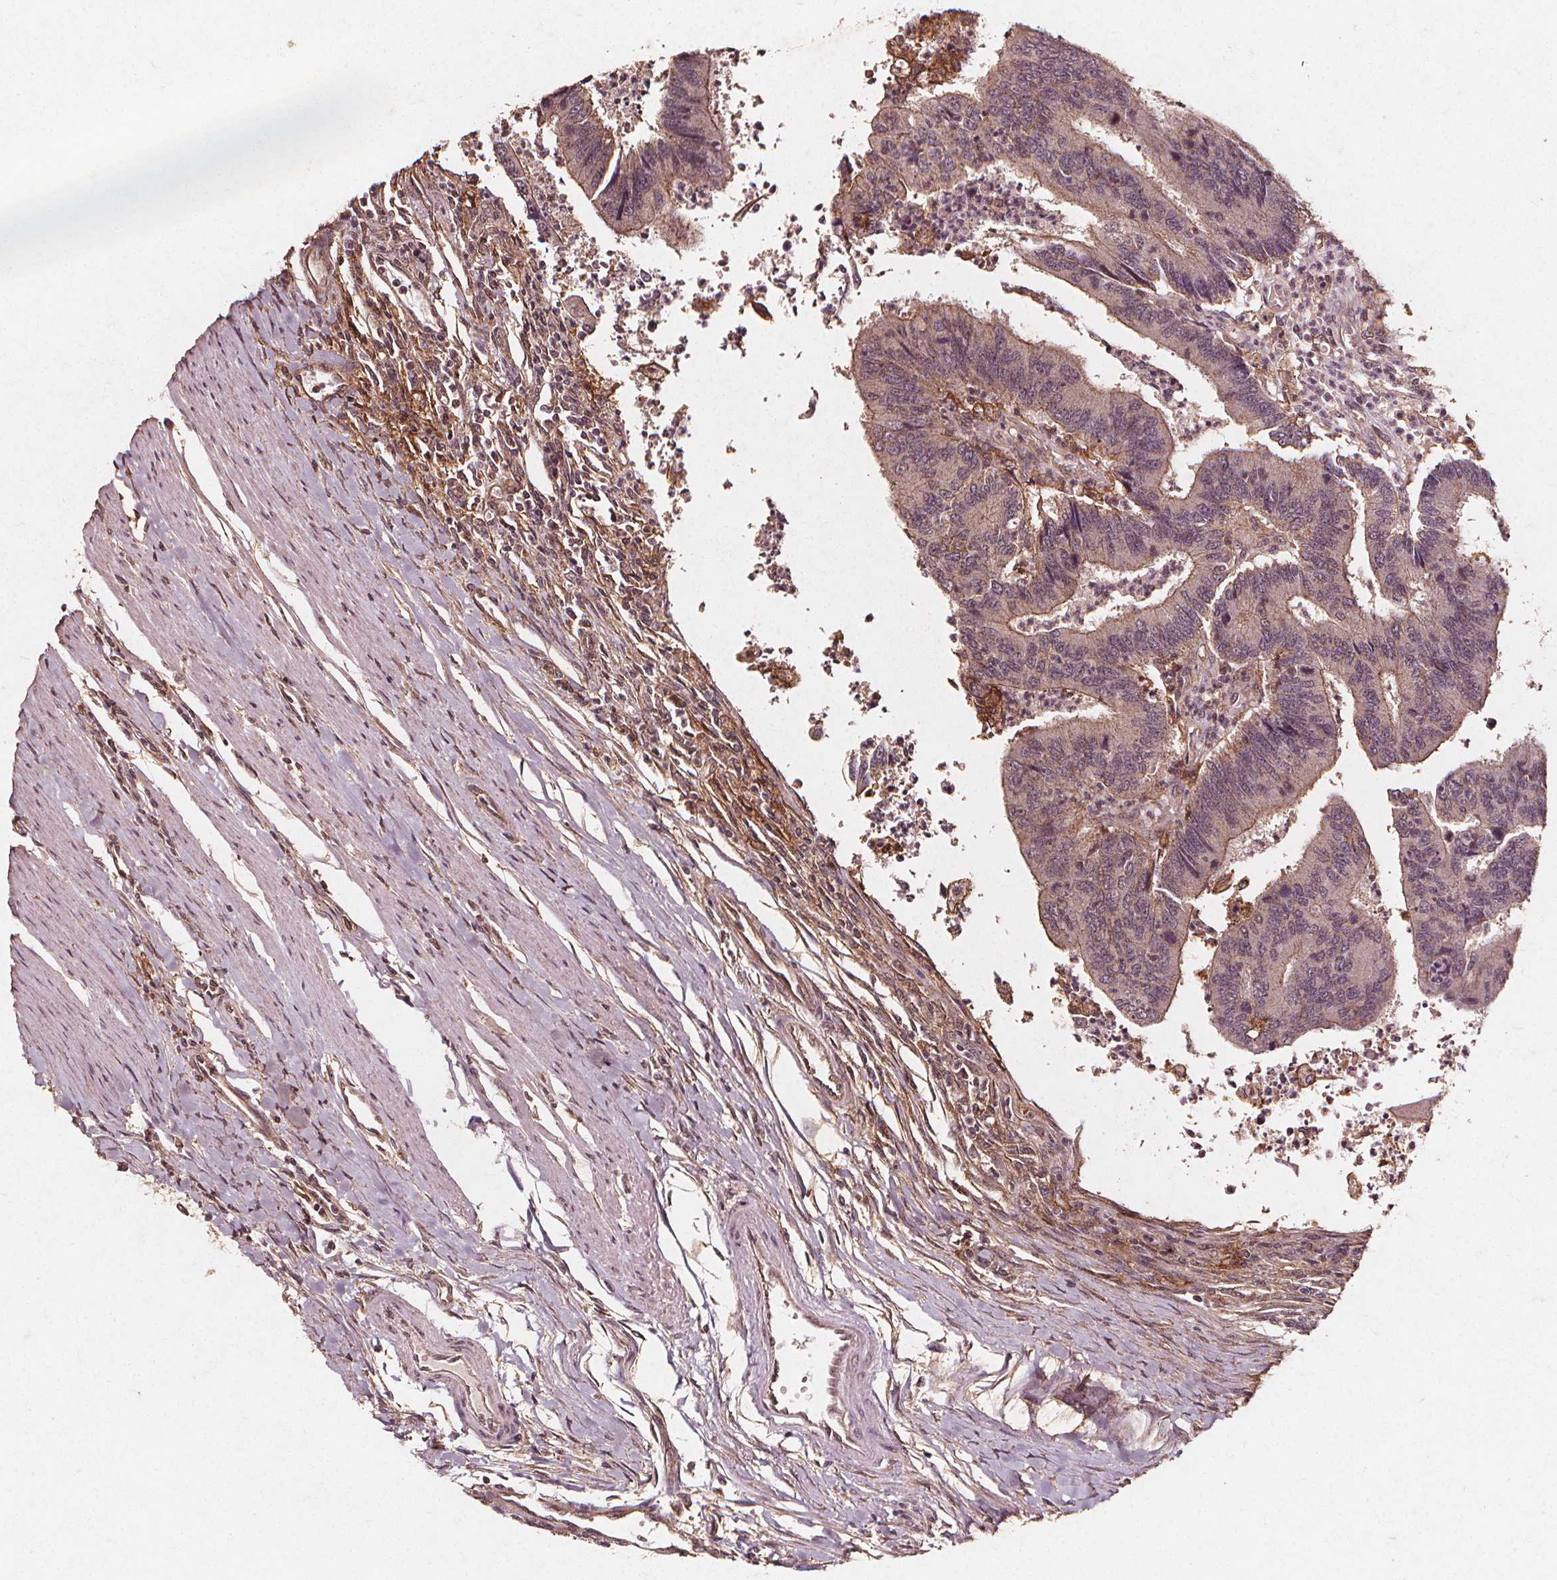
{"staining": {"intensity": "weak", "quantity": "25%-75%", "location": "cytoplasmic/membranous"}, "tissue": "colorectal cancer", "cell_type": "Tumor cells", "image_type": "cancer", "snomed": [{"axis": "morphology", "description": "Adenocarcinoma, NOS"}, {"axis": "topography", "description": "Colon"}], "caption": "DAB immunohistochemical staining of colorectal adenocarcinoma demonstrates weak cytoplasmic/membranous protein staining in about 25%-75% of tumor cells.", "gene": "ABCA1", "patient": {"sex": "female", "age": 67}}